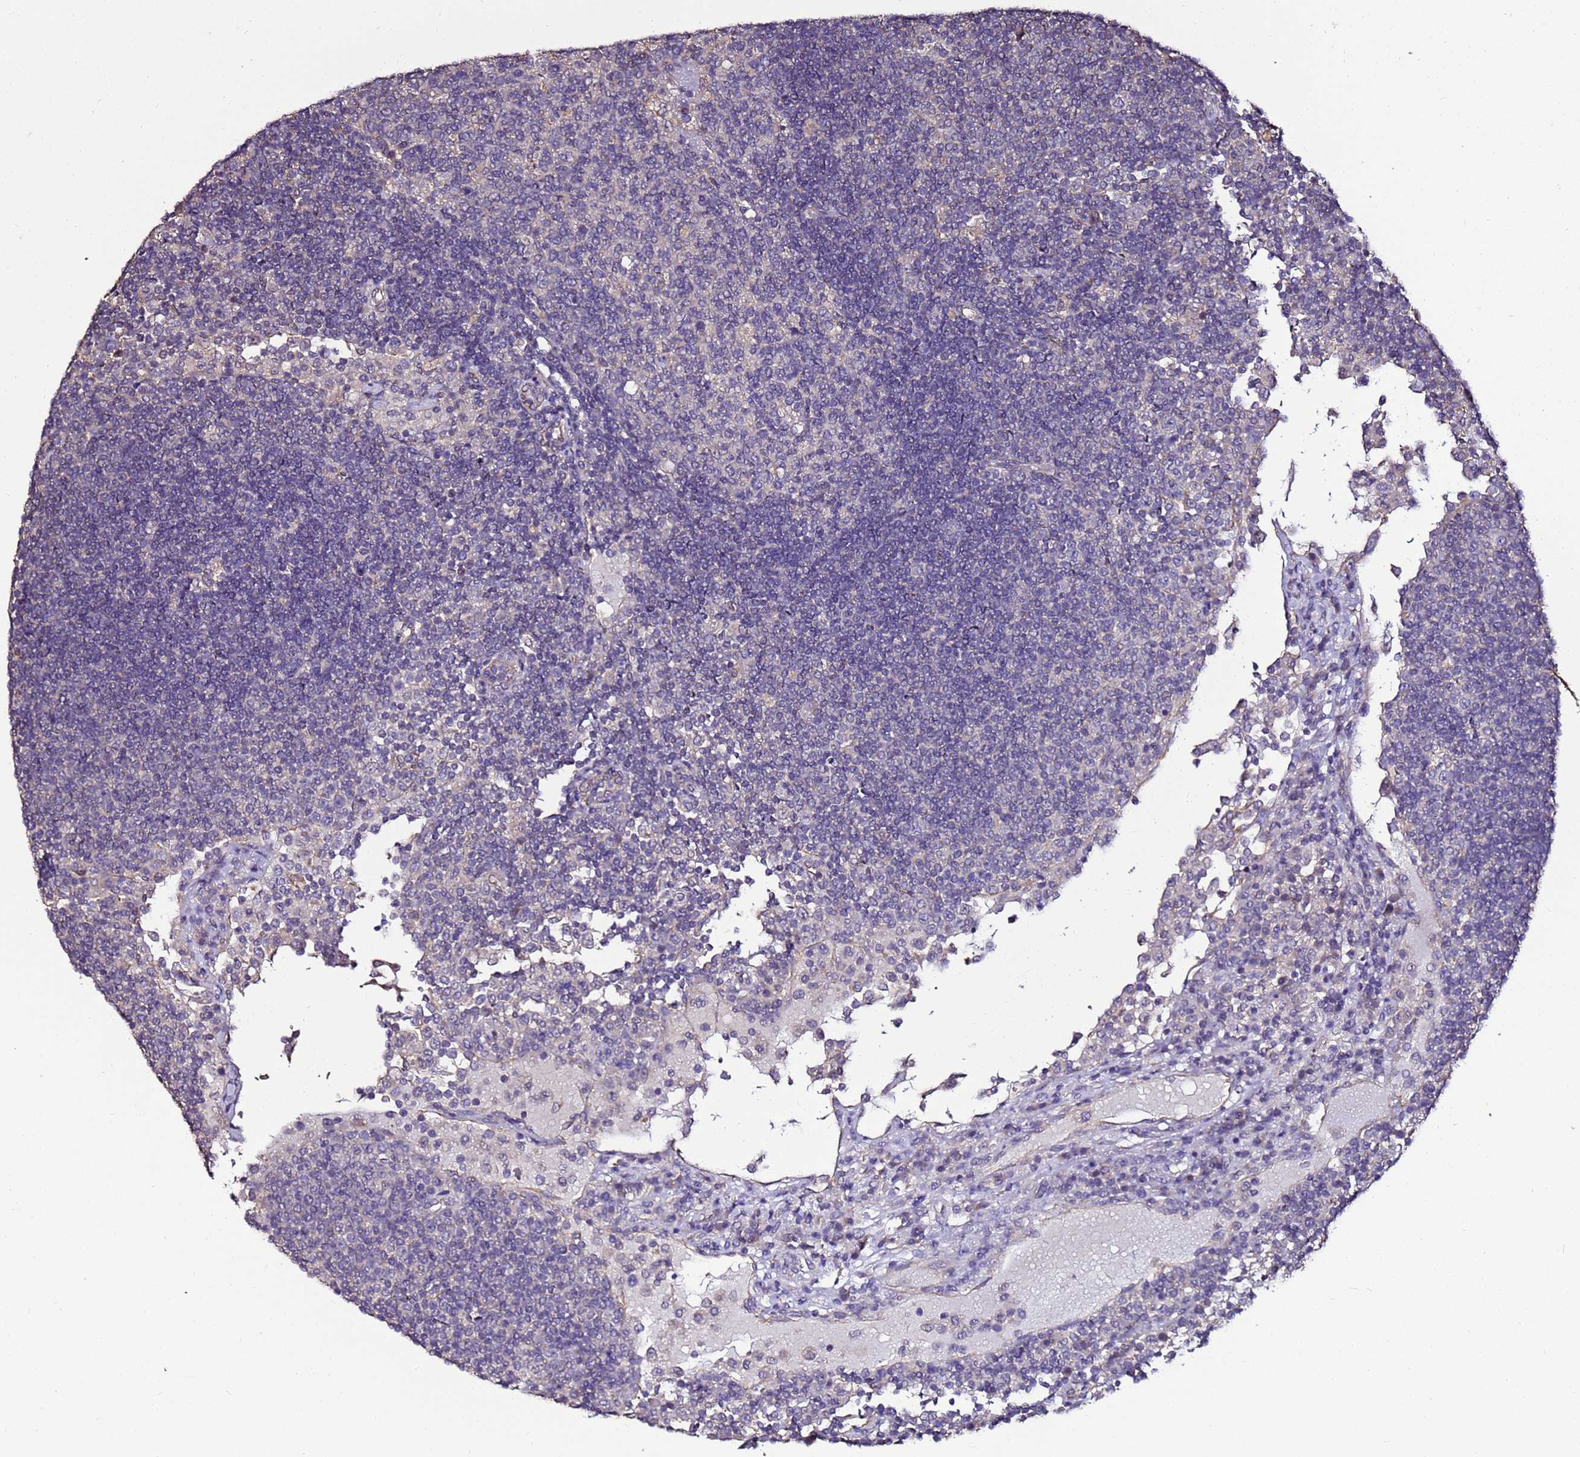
{"staining": {"intensity": "negative", "quantity": "none", "location": "none"}, "tissue": "lymph node", "cell_type": "Germinal center cells", "image_type": "normal", "snomed": [{"axis": "morphology", "description": "Normal tissue, NOS"}, {"axis": "topography", "description": "Lymph node"}], "caption": "Immunohistochemical staining of benign human lymph node reveals no significant positivity in germinal center cells. (Stains: DAB immunohistochemistry with hematoxylin counter stain, Microscopy: brightfield microscopy at high magnification).", "gene": "ENOPH1", "patient": {"sex": "female", "age": 53}}